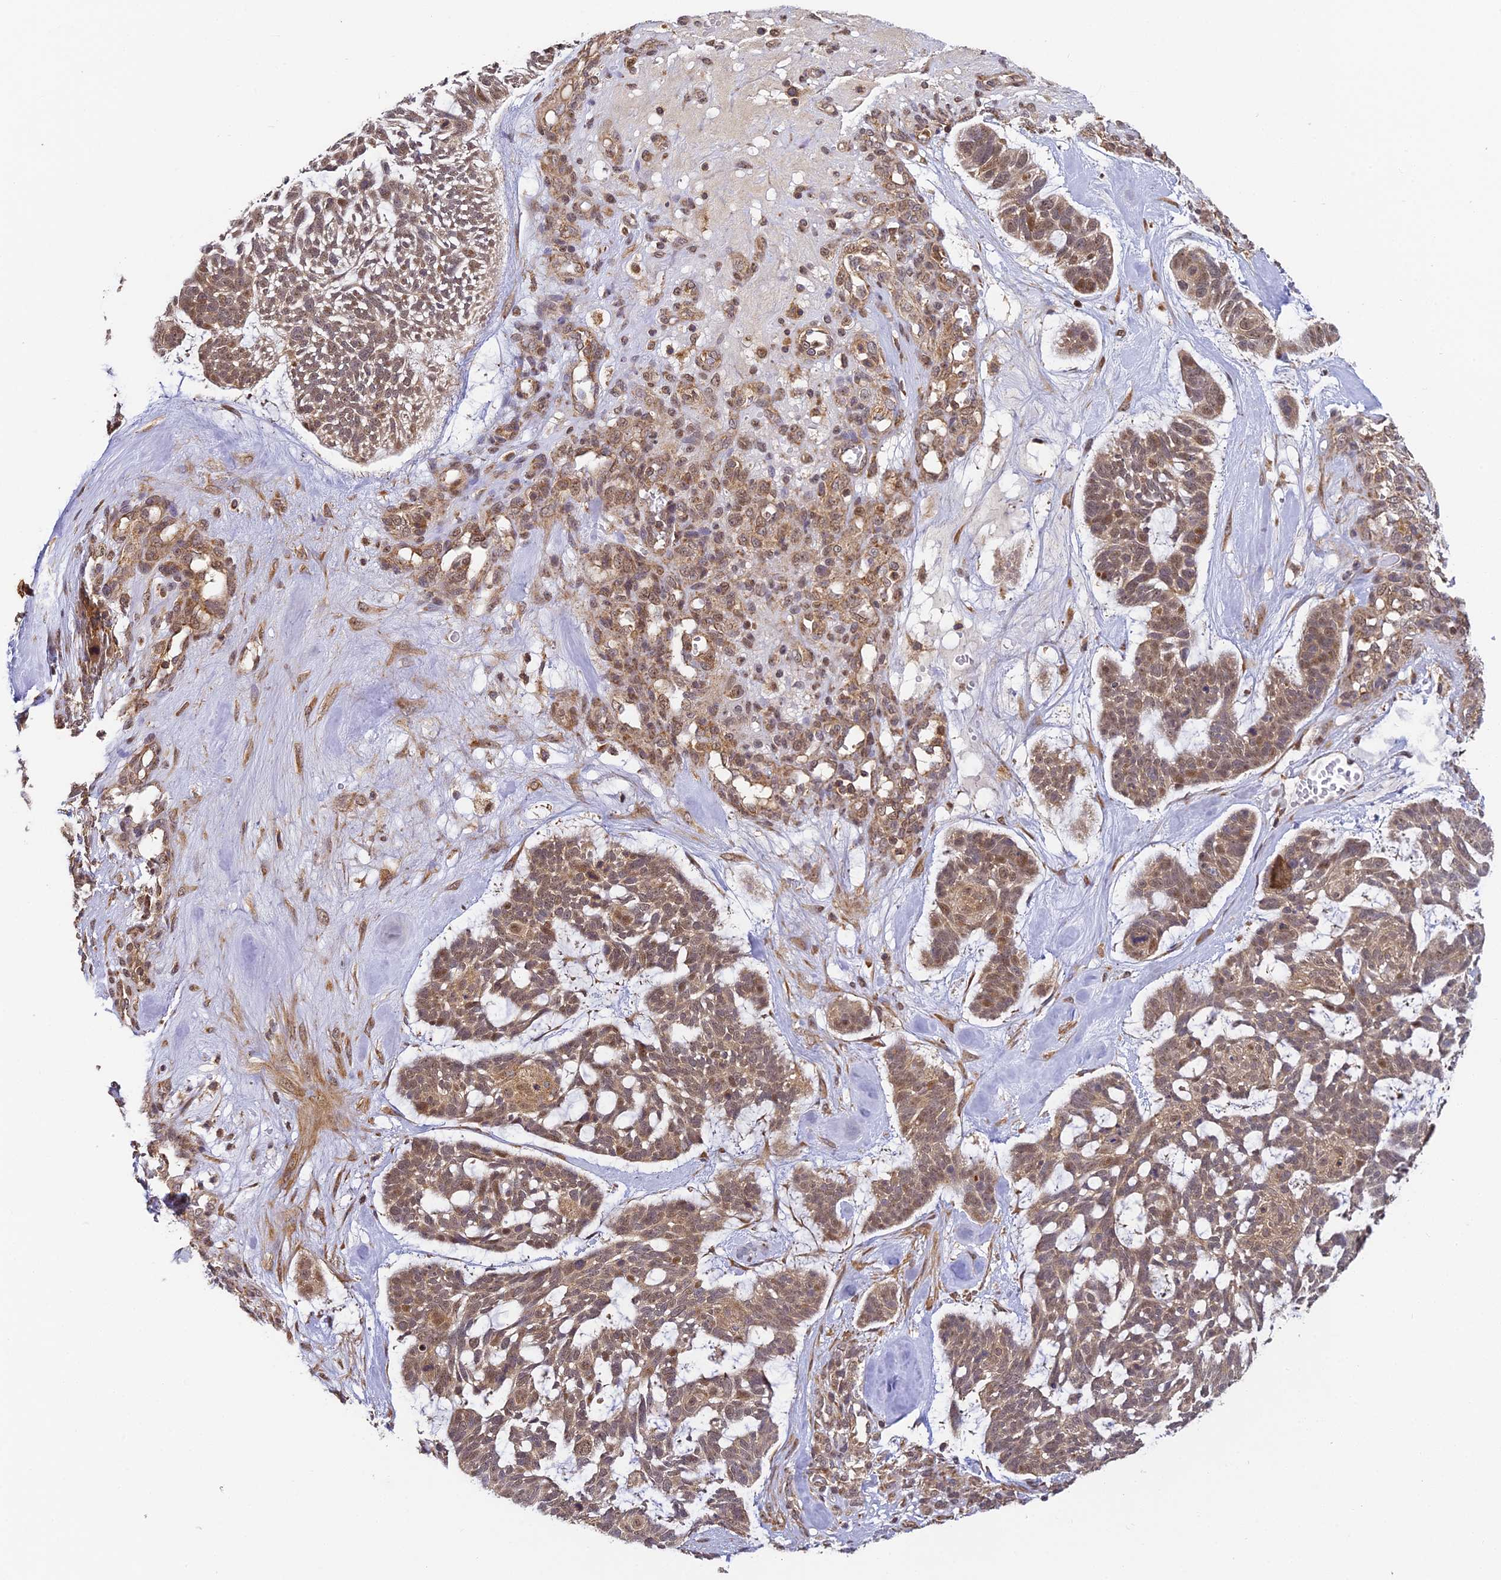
{"staining": {"intensity": "weak", "quantity": ">75%", "location": "cytoplasmic/membranous"}, "tissue": "skin cancer", "cell_type": "Tumor cells", "image_type": "cancer", "snomed": [{"axis": "morphology", "description": "Basal cell carcinoma"}, {"axis": "topography", "description": "Skin"}], "caption": "Immunohistochemistry photomicrograph of human skin cancer stained for a protein (brown), which demonstrates low levels of weak cytoplasmic/membranous staining in approximately >75% of tumor cells.", "gene": "ZNF443", "patient": {"sex": "male", "age": 88}}